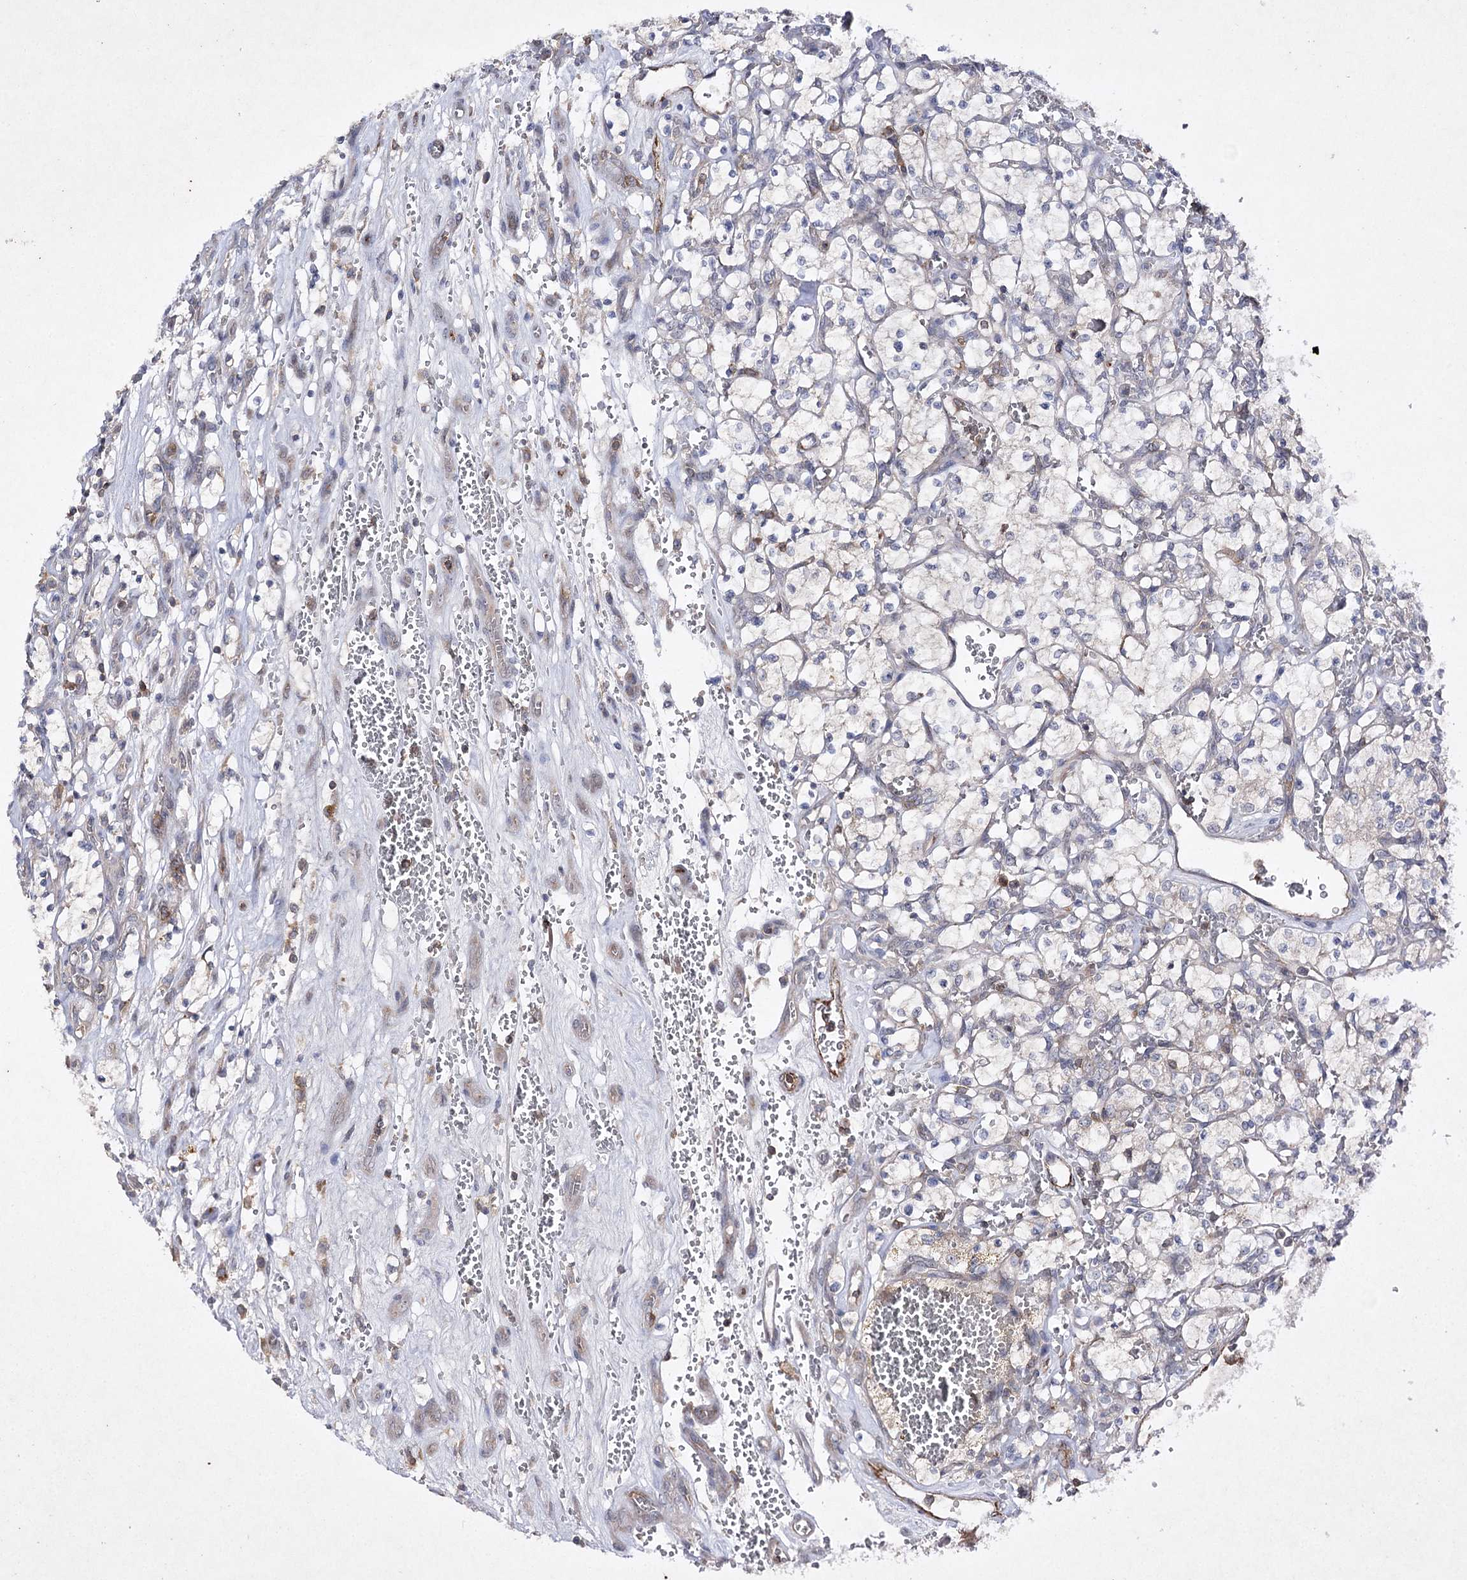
{"staining": {"intensity": "negative", "quantity": "none", "location": "none"}, "tissue": "renal cancer", "cell_type": "Tumor cells", "image_type": "cancer", "snomed": [{"axis": "morphology", "description": "Adenocarcinoma, NOS"}, {"axis": "topography", "description": "Kidney"}], "caption": "Tumor cells show no significant protein expression in renal adenocarcinoma.", "gene": "BCR", "patient": {"sex": "female", "age": 69}}